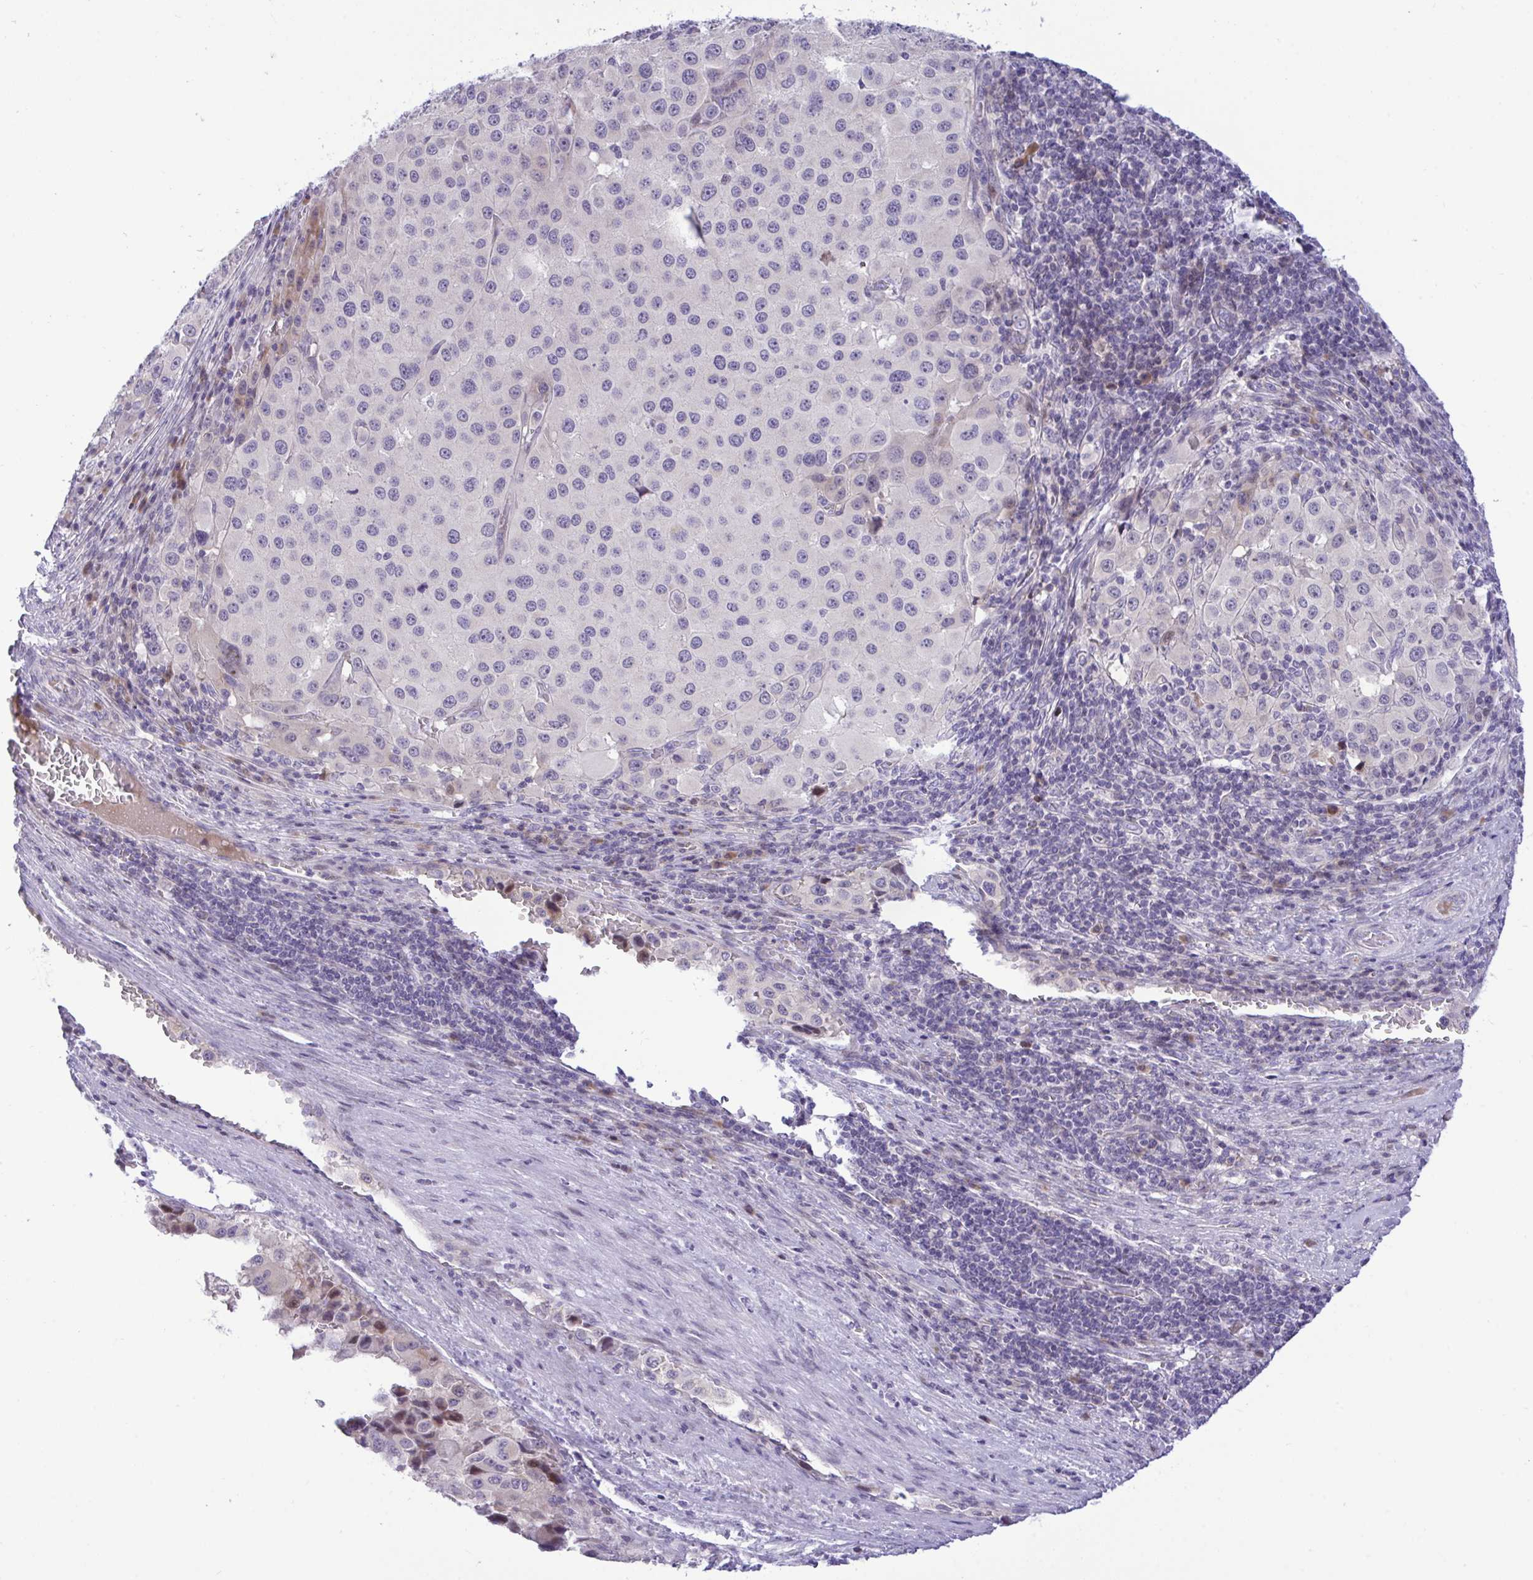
{"staining": {"intensity": "negative", "quantity": "none", "location": "none"}, "tissue": "melanoma", "cell_type": "Tumor cells", "image_type": "cancer", "snomed": [{"axis": "morphology", "description": "Malignant melanoma, Metastatic site"}, {"axis": "topography", "description": "Lymph node"}], "caption": "High power microscopy photomicrograph of an immunohistochemistry (IHC) image of melanoma, revealing no significant expression in tumor cells.", "gene": "EPOP", "patient": {"sex": "female", "age": 65}}